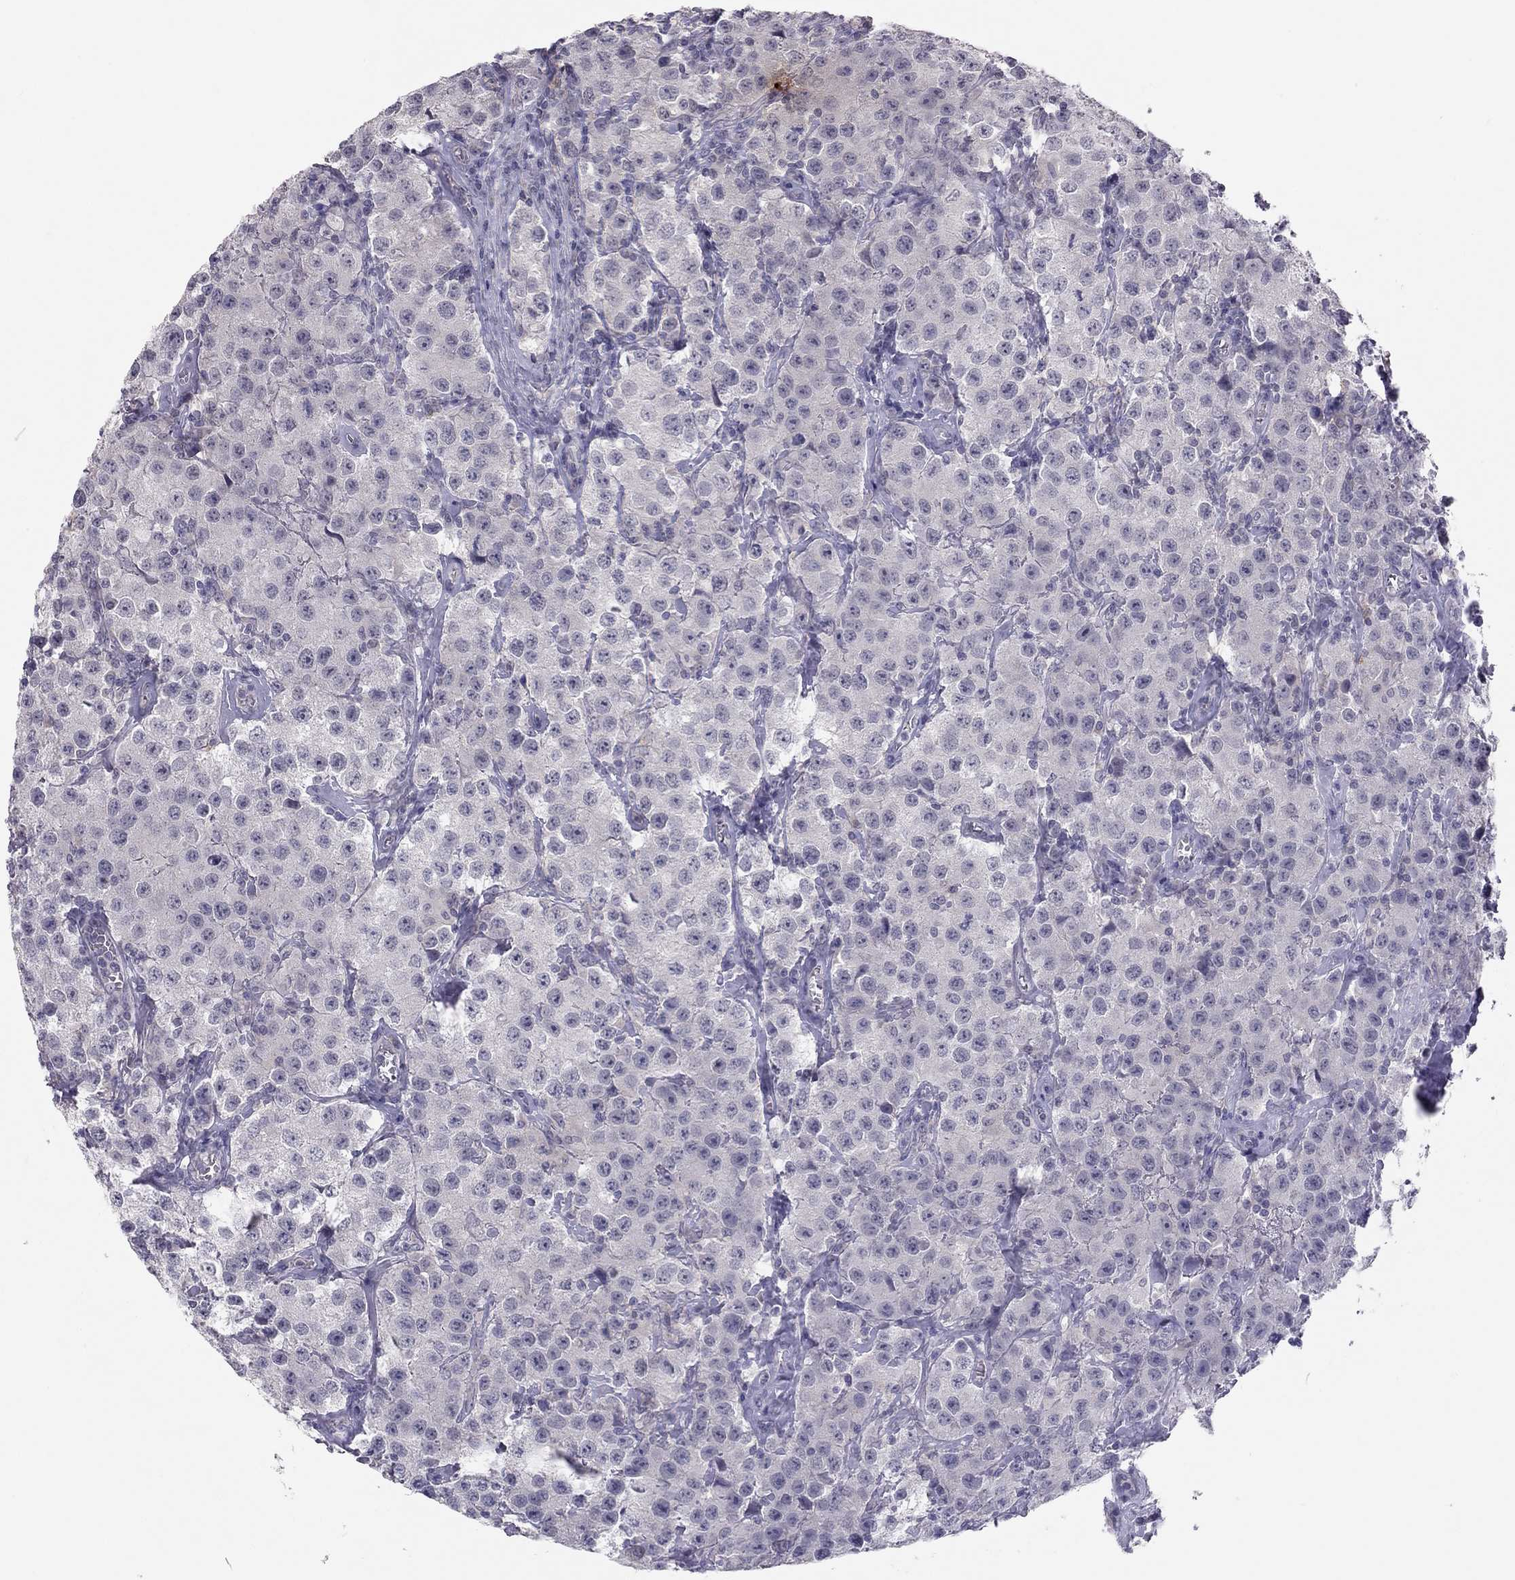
{"staining": {"intensity": "negative", "quantity": "none", "location": "none"}, "tissue": "testis cancer", "cell_type": "Tumor cells", "image_type": "cancer", "snomed": [{"axis": "morphology", "description": "Seminoma, NOS"}, {"axis": "topography", "description": "Testis"}], "caption": "Micrograph shows no protein staining in tumor cells of testis seminoma tissue.", "gene": "ADORA2A", "patient": {"sex": "male", "age": 52}}